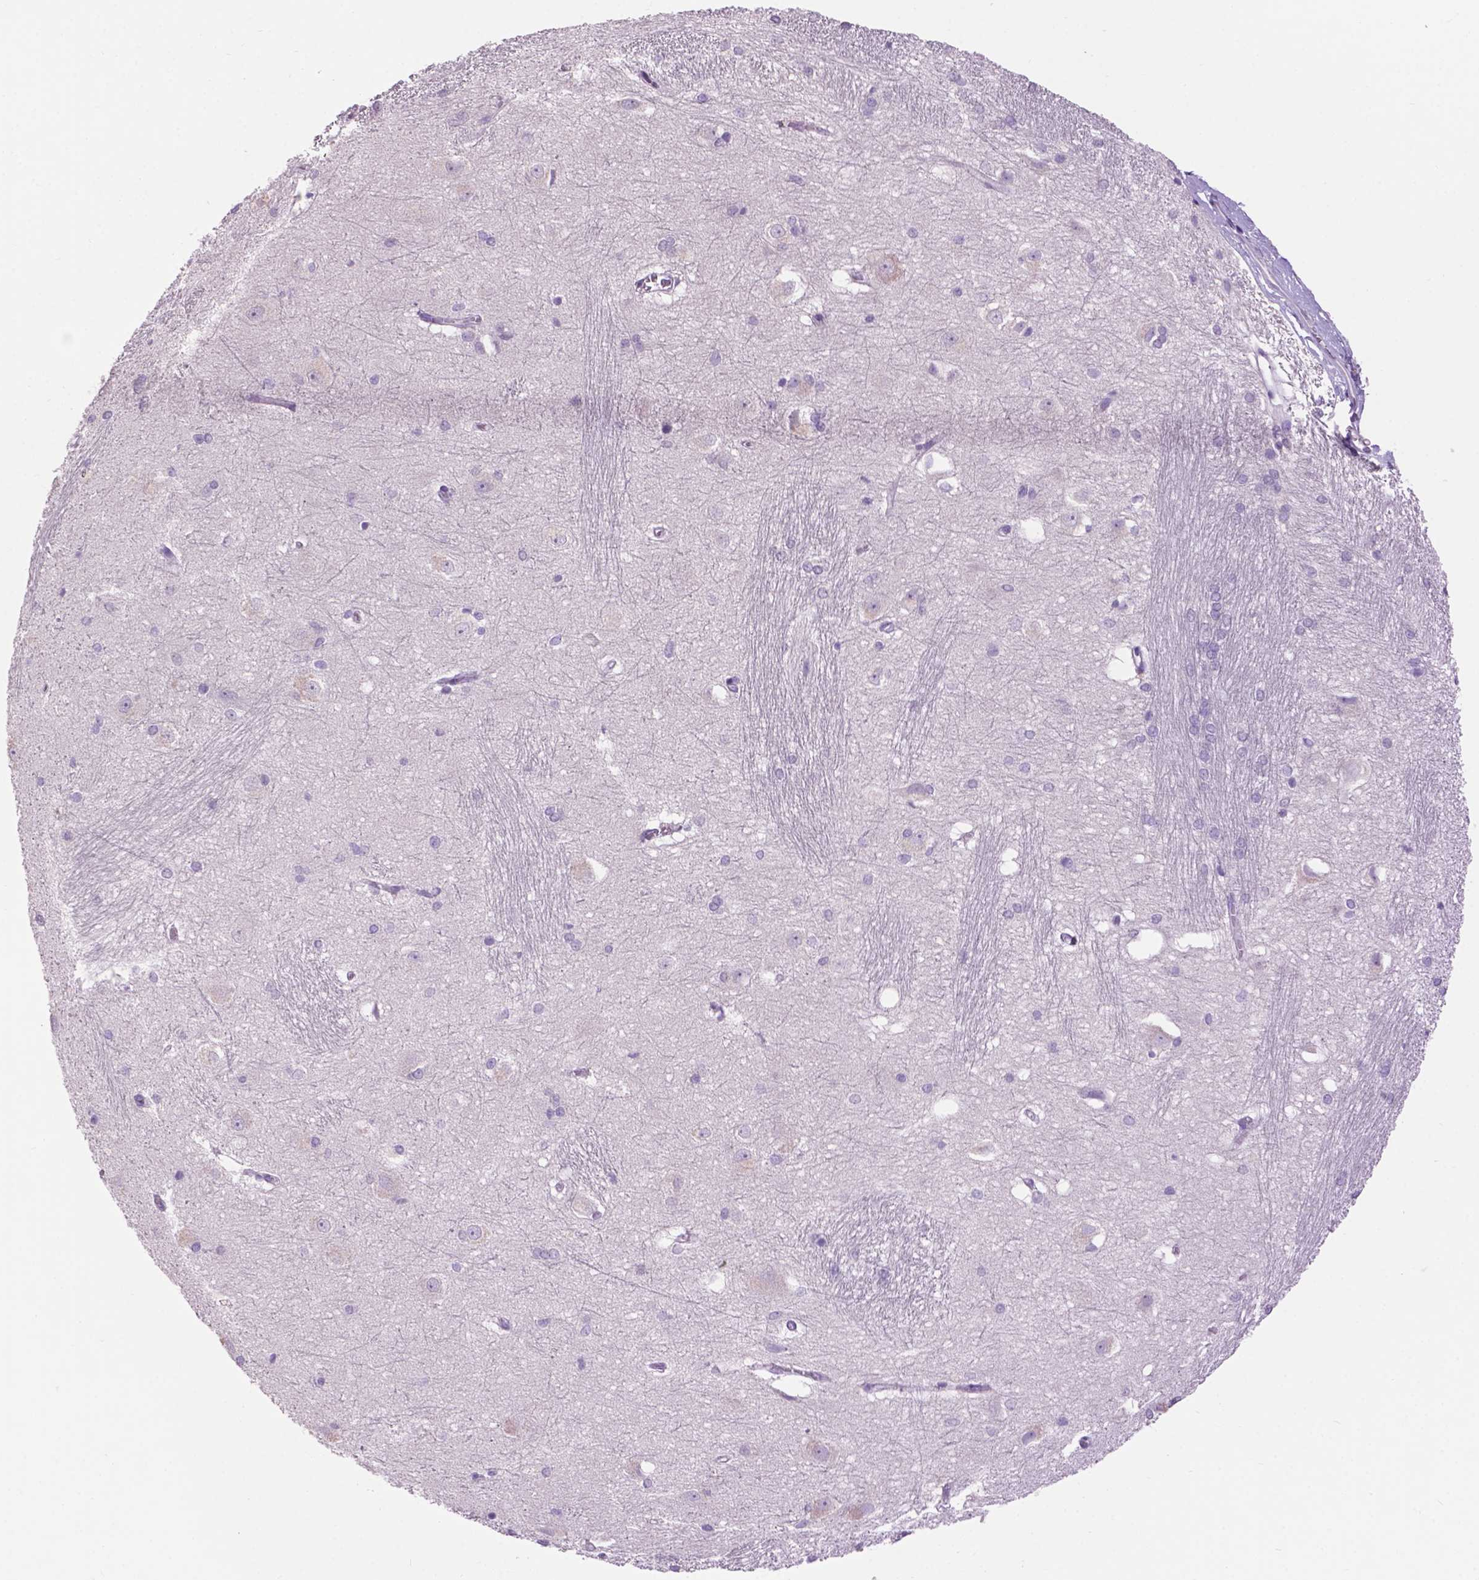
{"staining": {"intensity": "negative", "quantity": "none", "location": "none"}, "tissue": "hippocampus", "cell_type": "Glial cells", "image_type": "normal", "snomed": [{"axis": "morphology", "description": "Normal tissue, NOS"}, {"axis": "topography", "description": "Cerebral cortex"}, {"axis": "topography", "description": "Hippocampus"}], "caption": "This is an immunohistochemistry image of benign human hippocampus. There is no expression in glial cells.", "gene": "CRYBA4", "patient": {"sex": "female", "age": 19}}